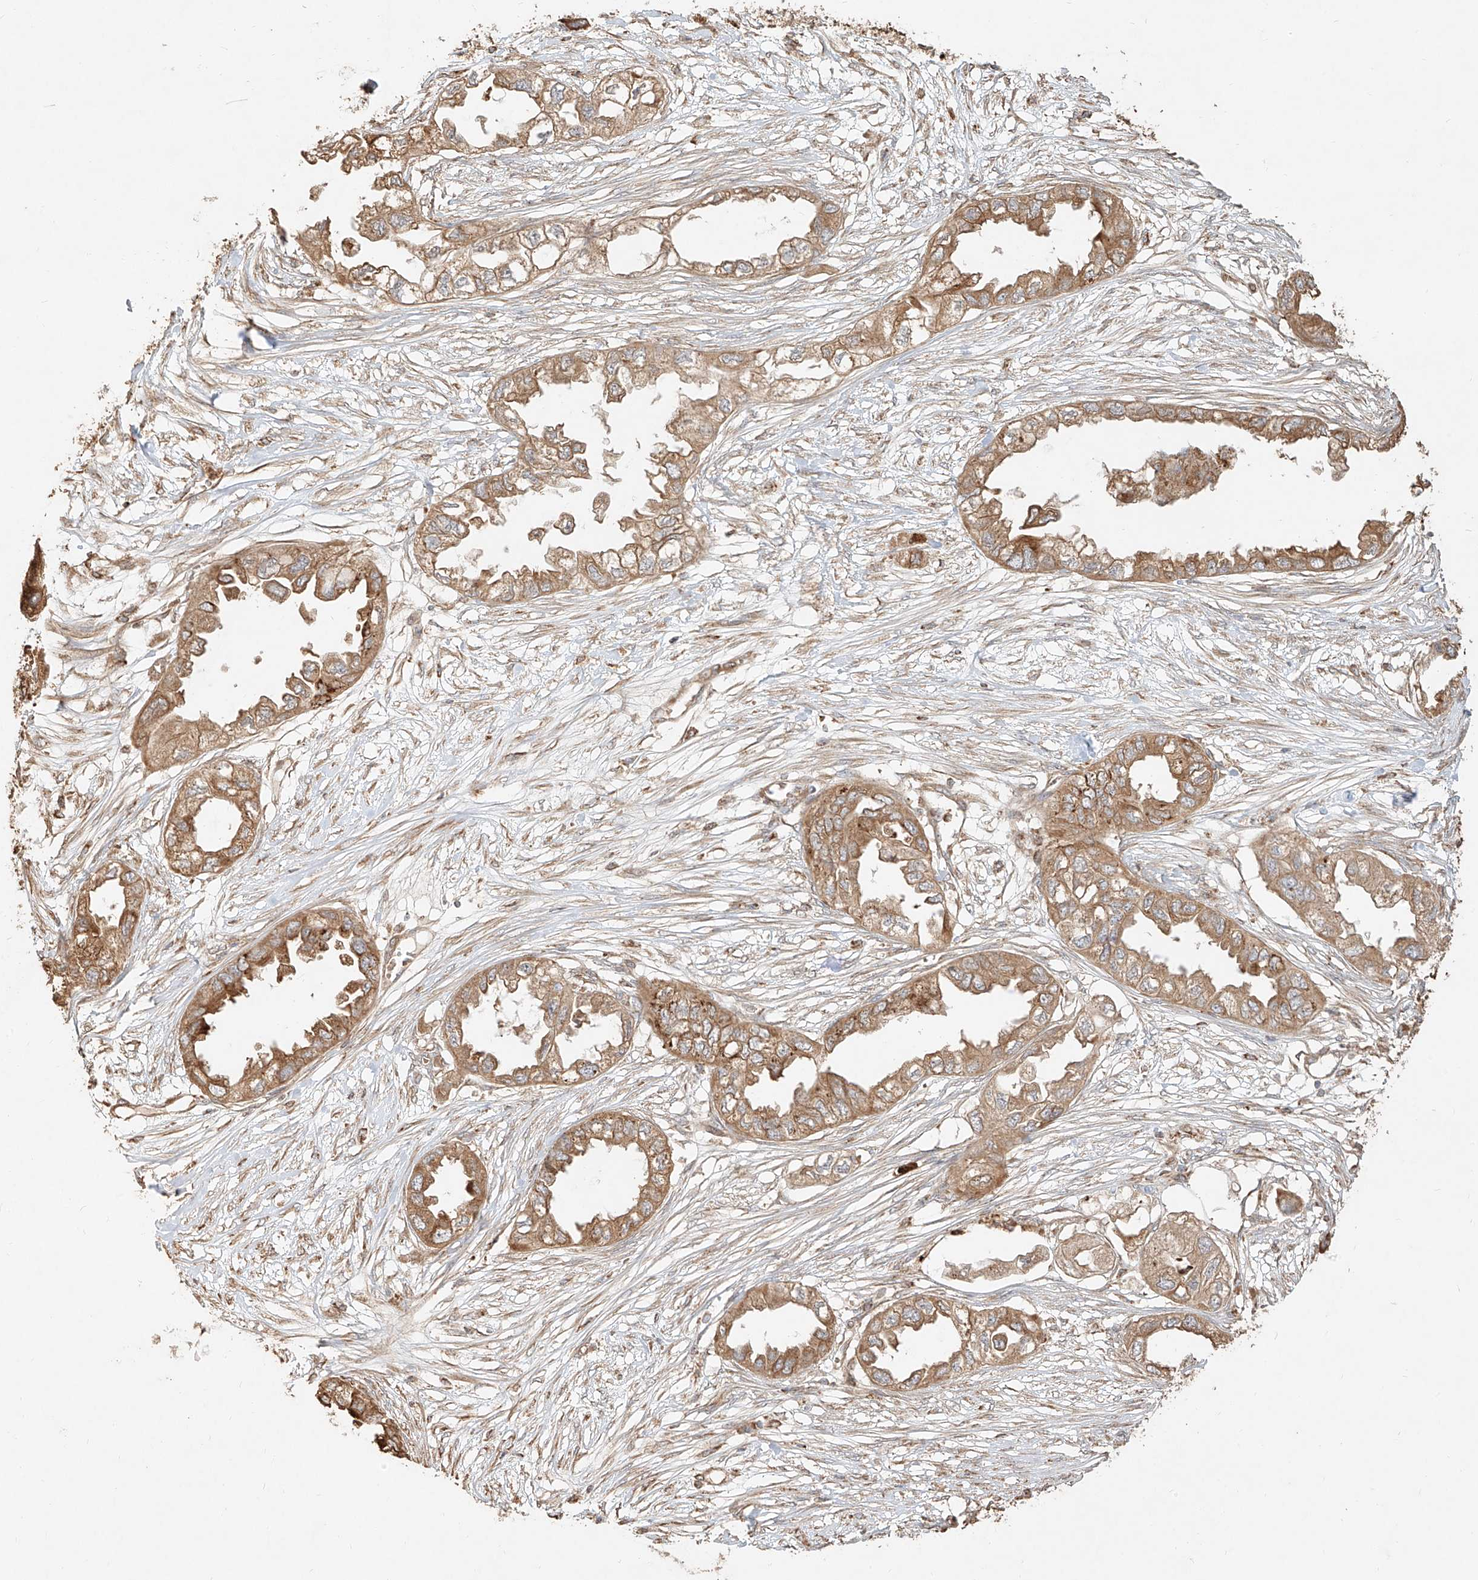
{"staining": {"intensity": "moderate", "quantity": ">75%", "location": "cytoplasmic/membranous"}, "tissue": "endometrial cancer", "cell_type": "Tumor cells", "image_type": "cancer", "snomed": [{"axis": "morphology", "description": "Adenocarcinoma, NOS"}, {"axis": "topography", "description": "Endometrium"}], "caption": "Protein expression analysis of endometrial cancer reveals moderate cytoplasmic/membranous expression in about >75% of tumor cells.", "gene": "EFNB1", "patient": {"sex": "female", "age": 67}}